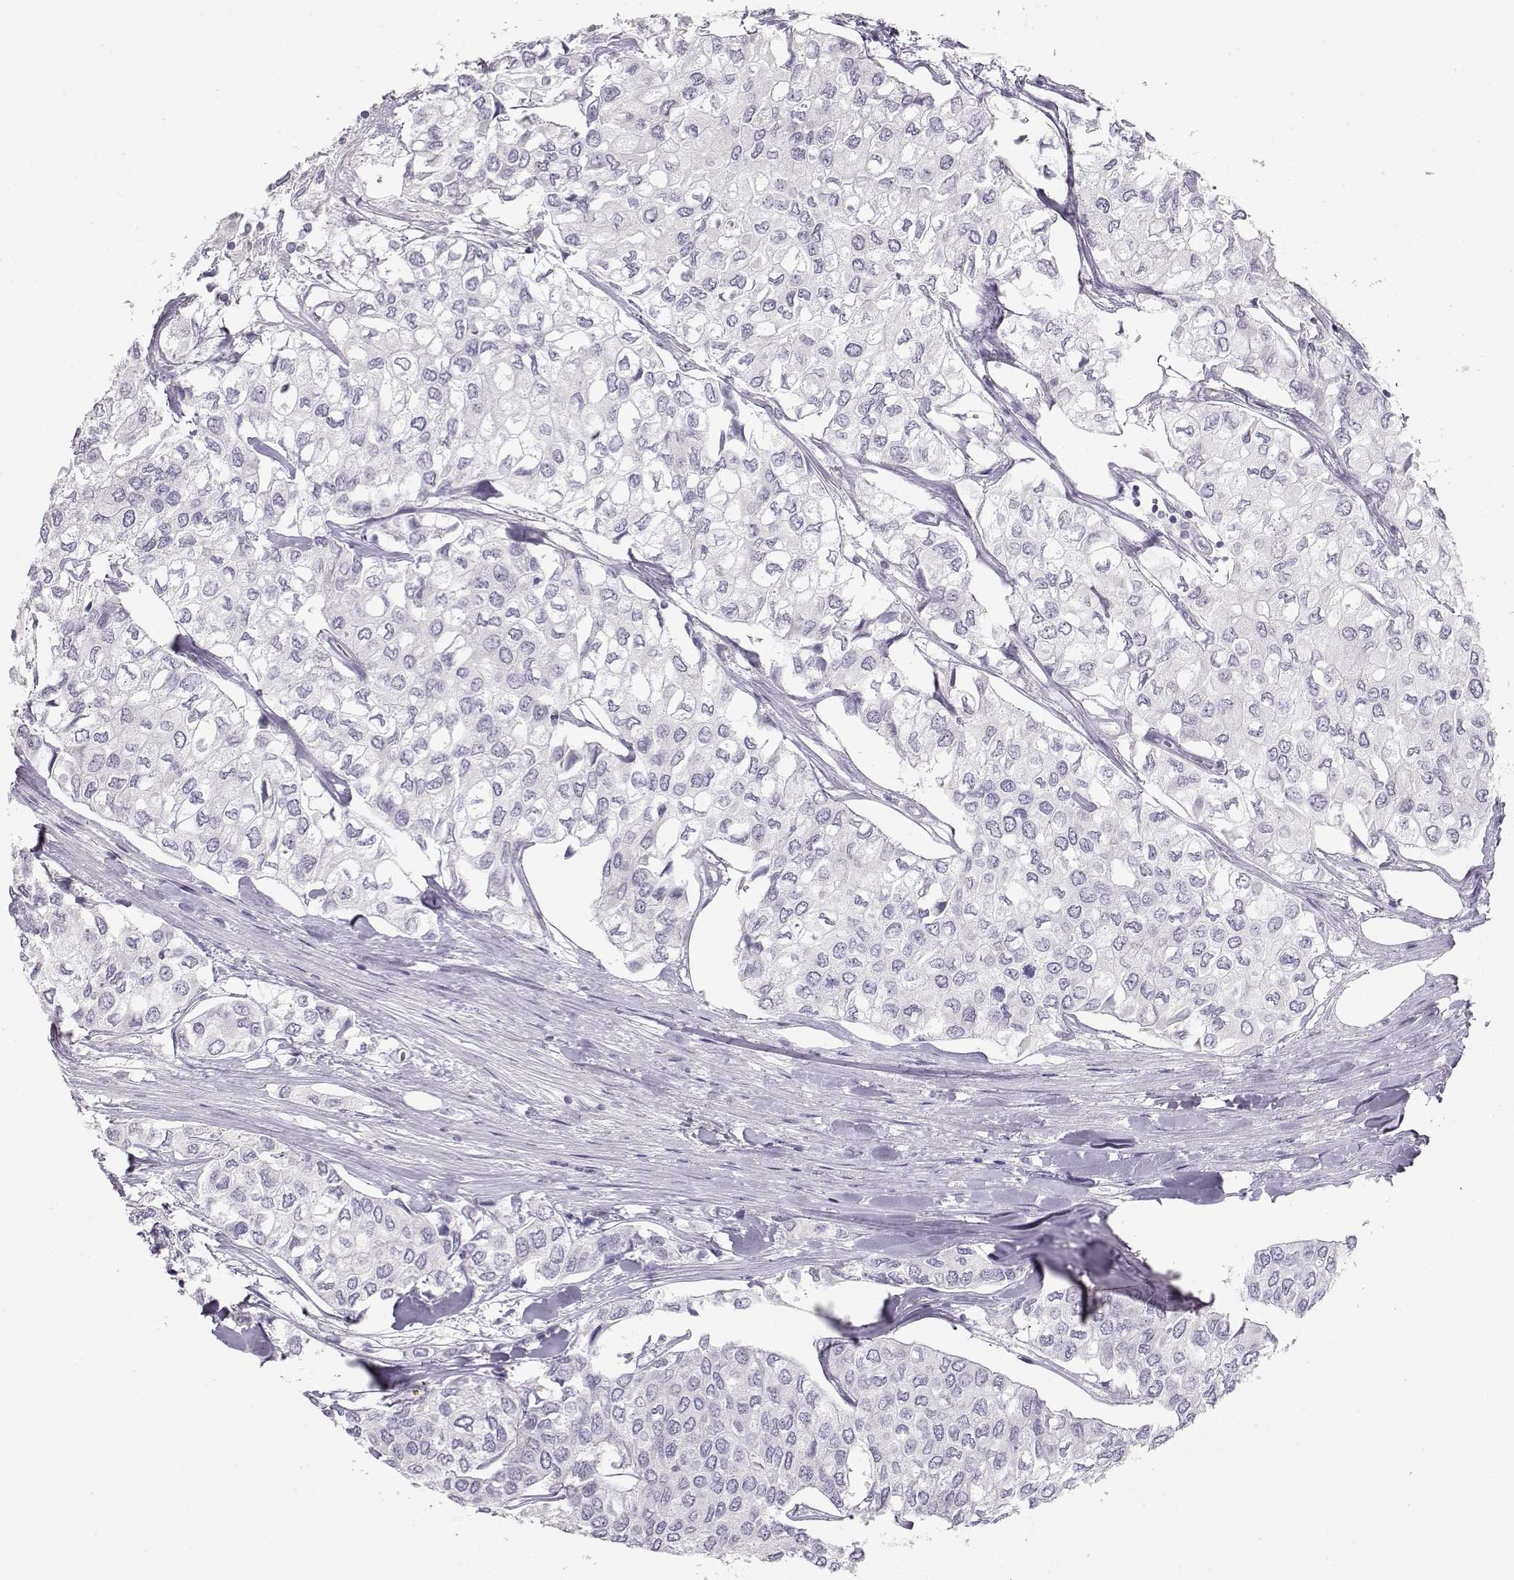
{"staining": {"intensity": "negative", "quantity": "none", "location": "none"}, "tissue": "urothelial cancer", "cell_type": "Tumor cells", "image_type": "cancer", "snomed": [{"axis": "morphology", "description": "Urothelial carcinoma, High grade"}, {"axis": "topography", "description": "Urinary bladder"}], "caption": "High magnification brightfield microscopy of urothelial carcinoma (high-grade) stained with DAB (3,3'-diaminobenzidine) (brown) and counterstained with hematoxylin (blue): tumor cells show no significant positivity.", "gene": "IMPG1", "patient": {"sex": "male", "age": 73}}